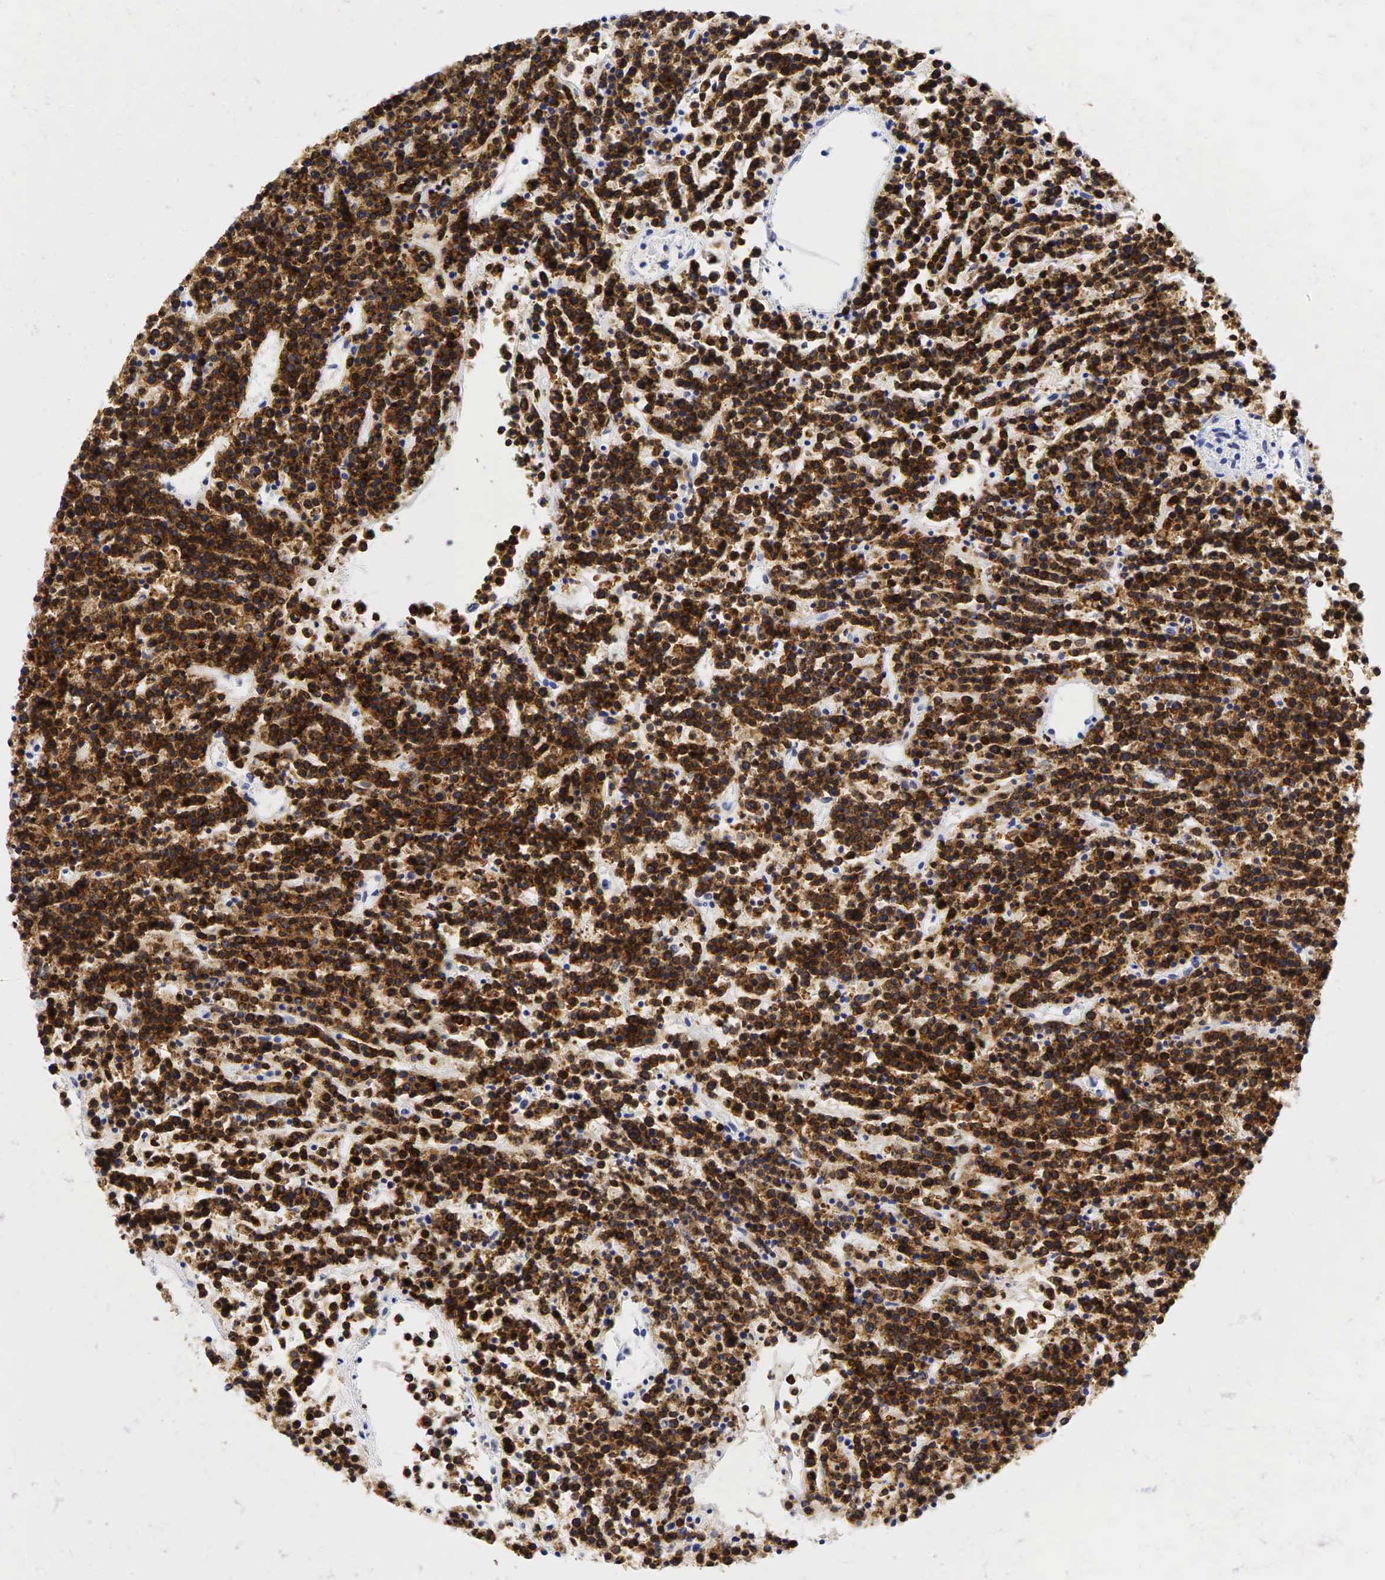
{"staining": {"intensity": "strong", "quantity": ">75%", "location": "cytoplasmic/membranous"}, "tissue": "lymphoma", "cell_type": "Tumor cells", "image_type": "cancer", "snomed": [{"axis": "morphology", "description": "Malignant lymphoma, non-Hodgkin's type, High grade"}, {"axis": "topography", "description": "Ovary"}], "caption": "This histopathology image displays lymphoma stained with immunohistochemistry to label a protein in brown. The cytoplasmic/membranous of tumor cells show strong positivity for the protein. Nuclei are counter-stained blue.", "gene": "CD79A", "patient": {"sex": "female", "age": 56}}